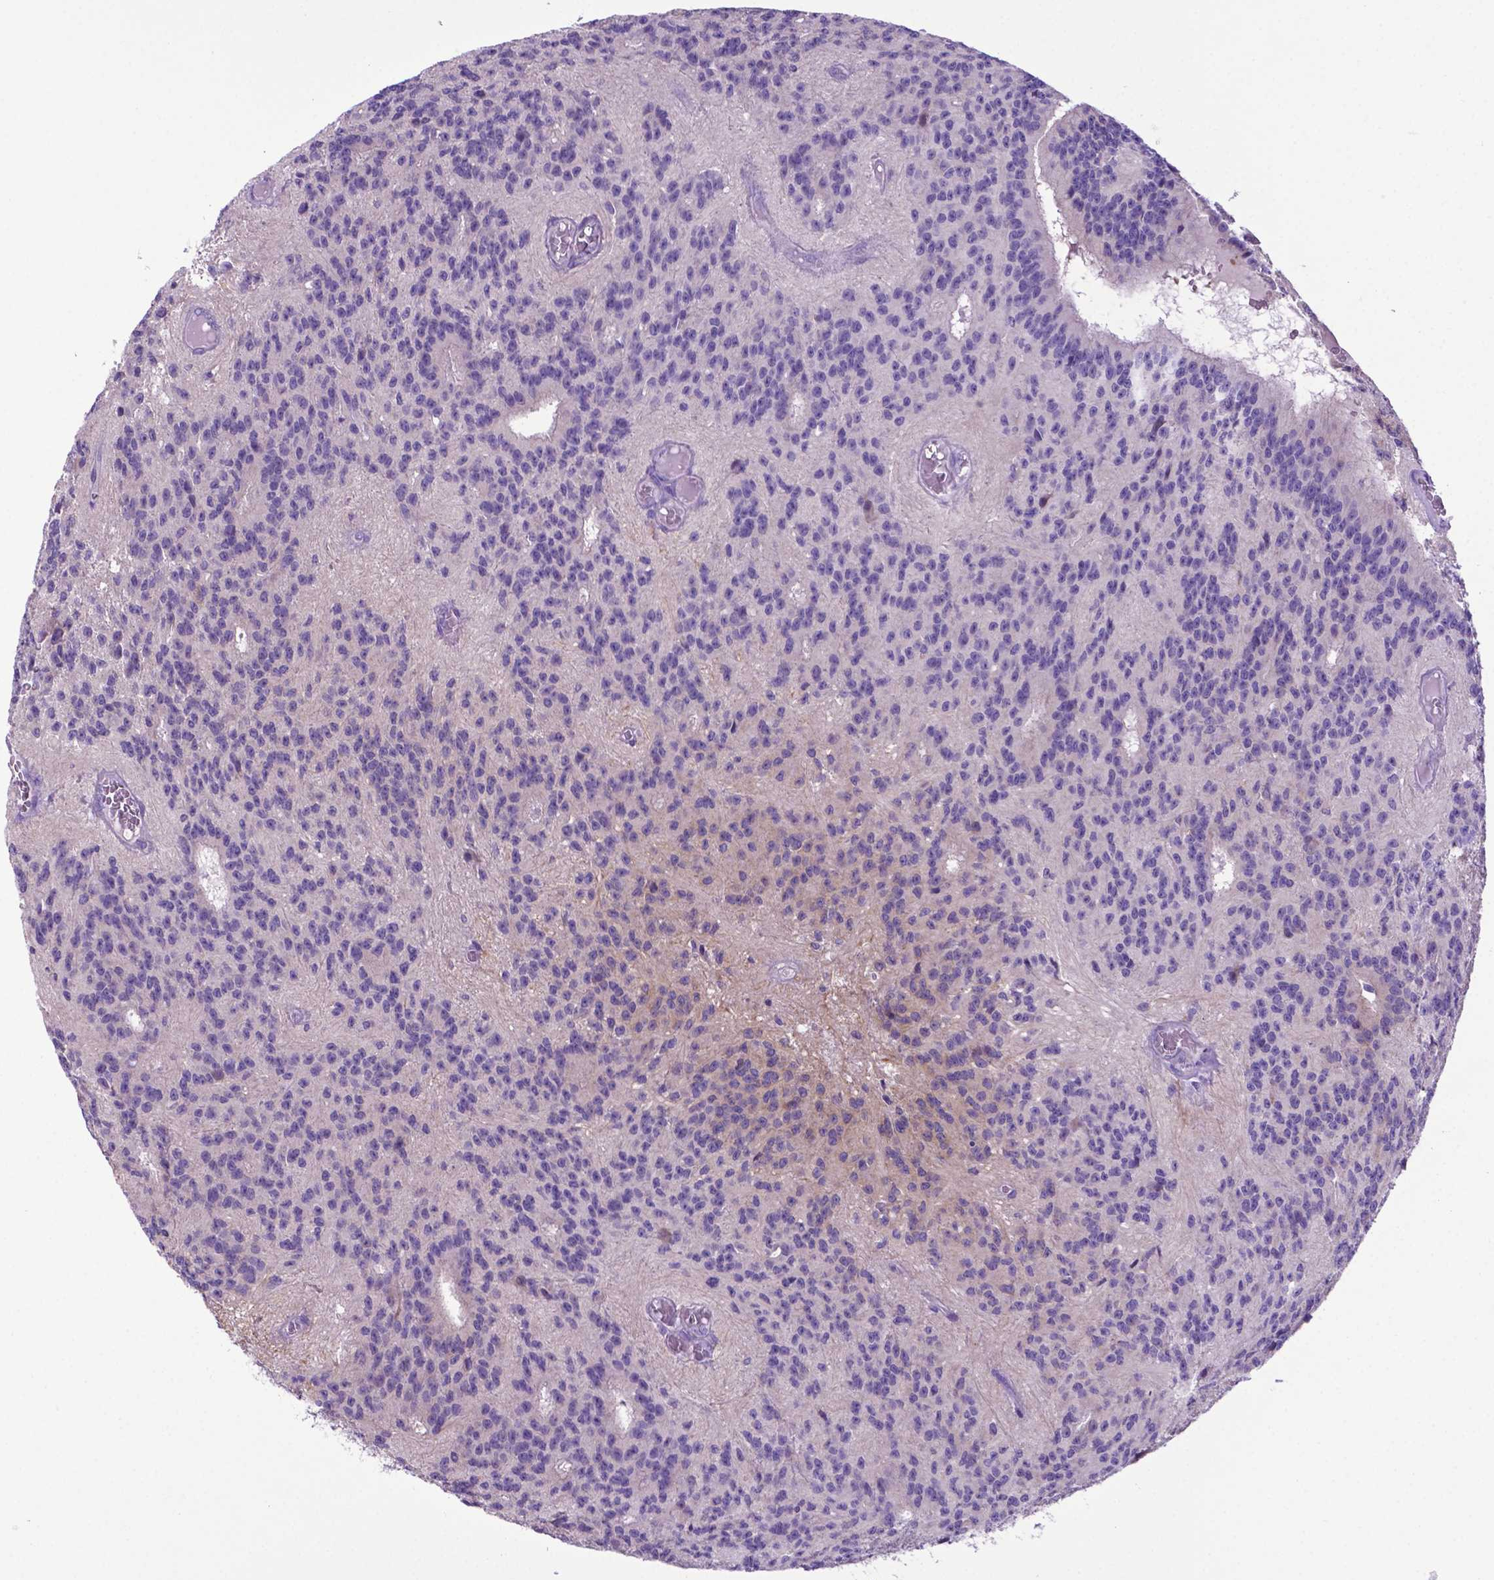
{"staining": {"intensity": "negative", "quantity": "none", "location": "none"}, "tissue": "glioma", "cell_type": "Tumor cells", "image_type": "cancer", "snomed": [{"axis": "morphology", "description": "Glioma, malignant, Low grade"}, {"axis": "topography", "description": "Brain"}], "caption": "Immunohistochemical staining of human glioma shows no significant staining in tumor cells.", "gene": "ADRA2B", "patient": {"sex": "male", "age": 31}}